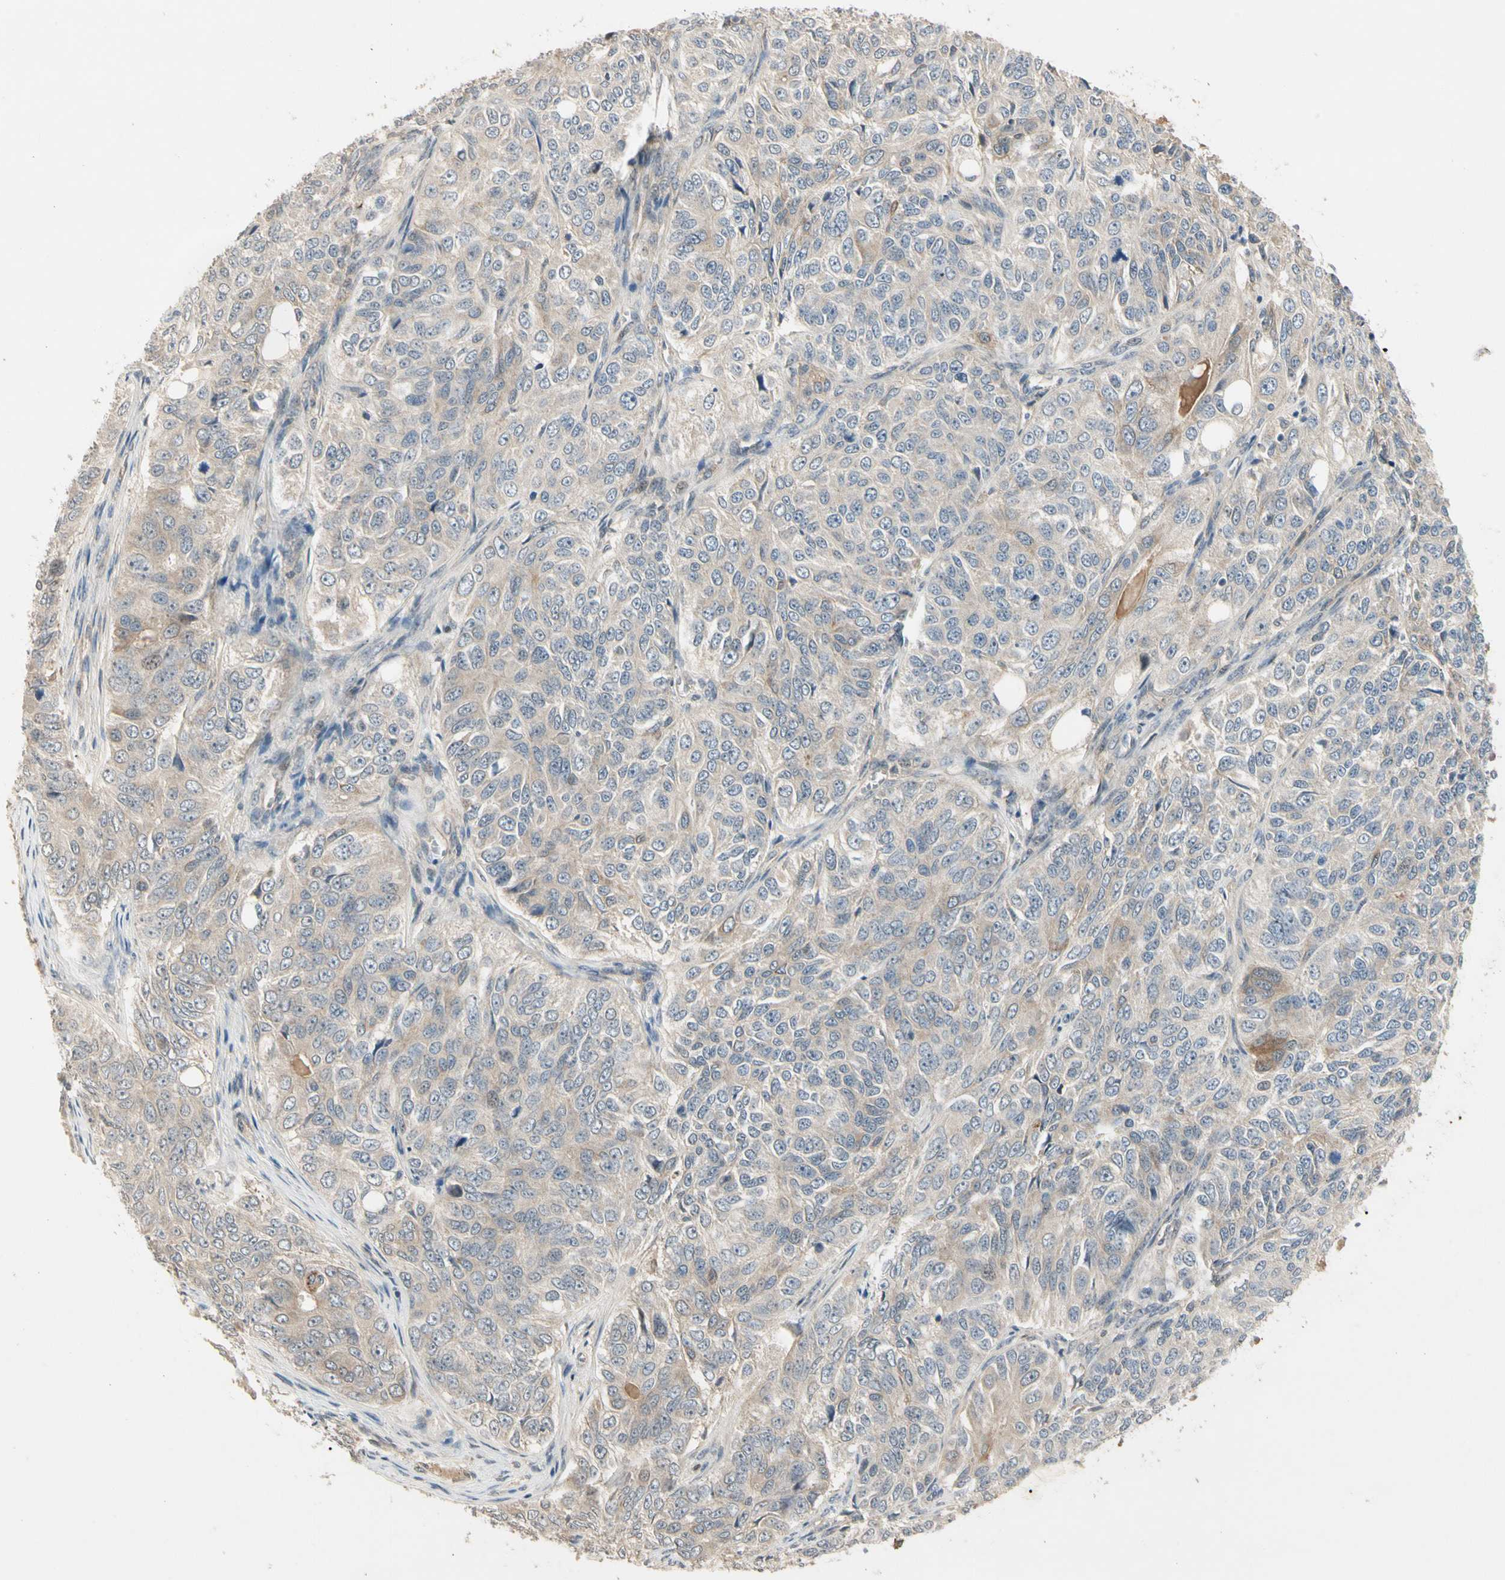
{"staining": {"intensity": "weak", "quantity": "<25%", "location": "cytoplasmic/membranous"}, "tissue": "ovarian cancer", "cell_type": "Tumor cells", "image_type": "cancer", "snomed": [{"axis": "morphology", "description": "Carcinoma, endometroid"}, {"axis": "topography", "description": "Ovary"}], "caption": "Protein analysis of ovarian cancer reveals no significant positivity in tumor cells.", "gene": "ATG4C", "patient": {"sex": "female", "age": 51}}